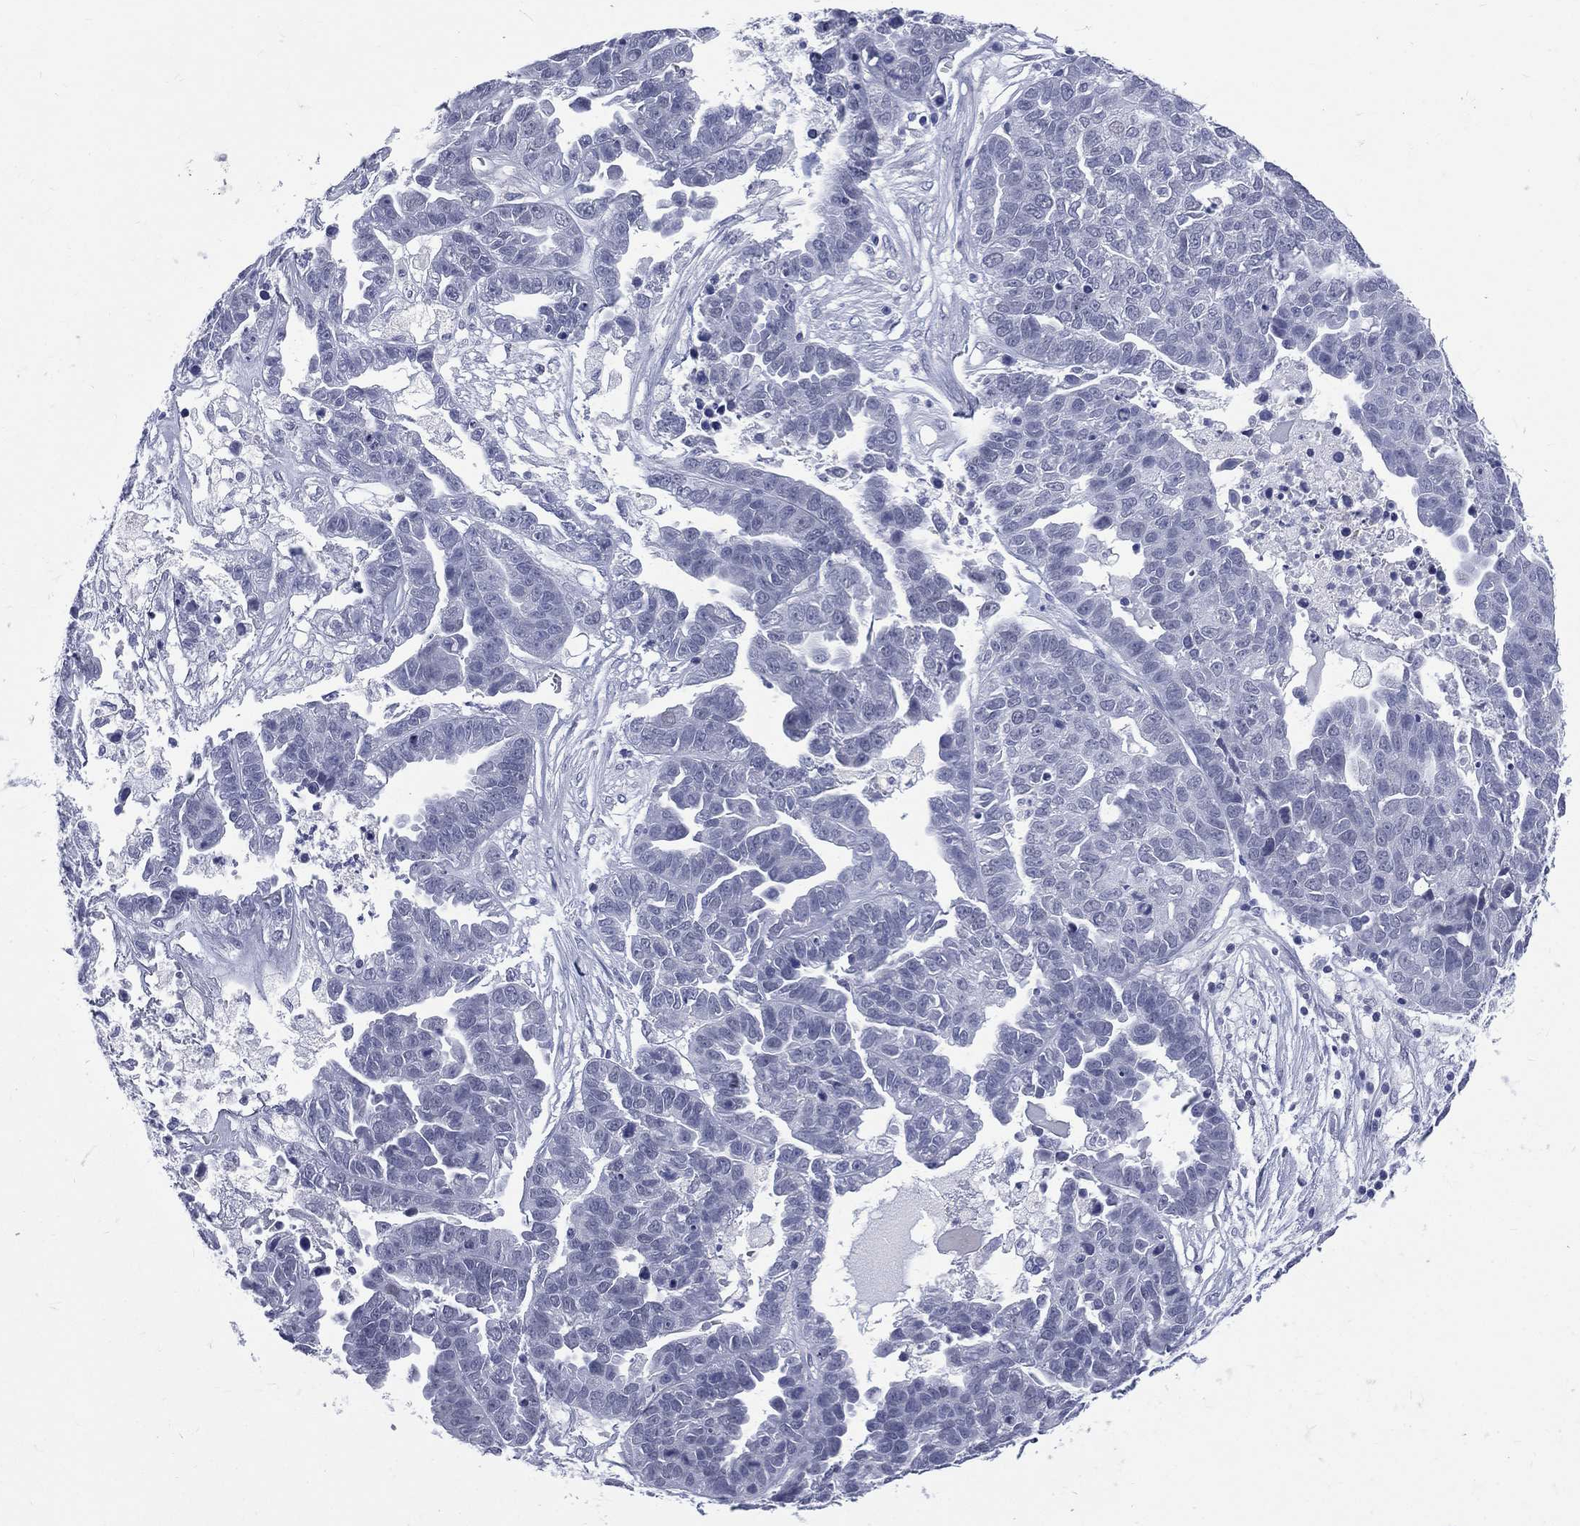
{"staining": {"intensity": "negative", "quantity": "none", "location": "none"}, "tissue": "ovarian cancer", "cell_type": "Tumor cells", "image_type": "cancer", "snomed": [{"axis": "morphology", "description": "Cystadenocarcinoma, serous, NOS"}, {"axis": "topography", "description": "Ovary"}], "caption": "Protein analysis of ovarian serous cystadenocarcinoma displays no significant positivity in tumor cells. (IHC, brightfield microscopy, high magnification).", "gene": "MLLT10", "patient": {"sex": "female", "age": 87}}